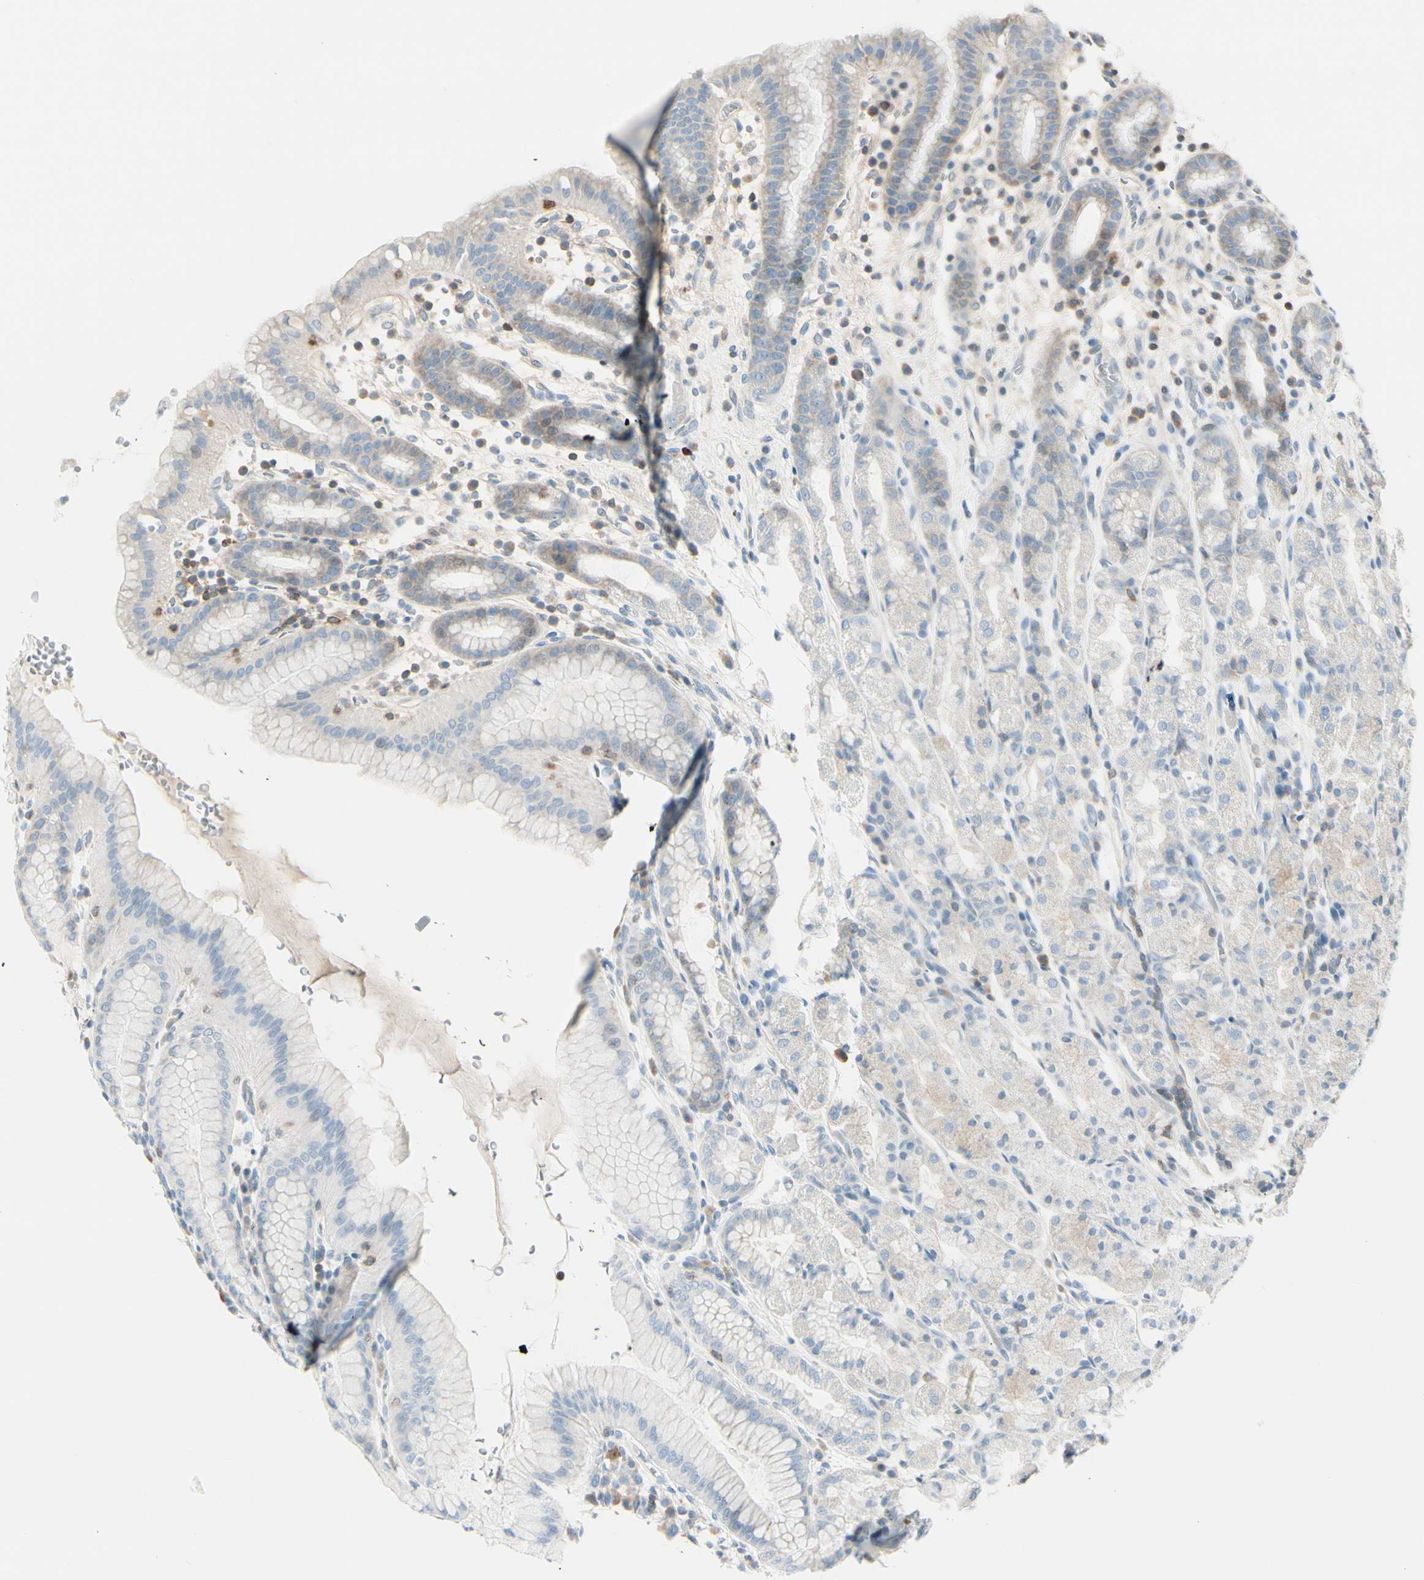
{"staining": {"intensity": "weak", "quantity": "<25%", "location": "cytoplasmic/membranous"}, "tissue": "stomach", "cell_type": "Glandular cells", "image_type": "normal", "snomed": [{"axis": "morphology", "description": "Normal tissue, NOS"}, {"axis": "topography", "description": "Stomach, upper"}], "caption": "The immunohistochemistry histopathology image has no significant positivity in glandular cells of stomach.", "gene": "TRAF1", "patient": {"sex": "male", "age": 68}}